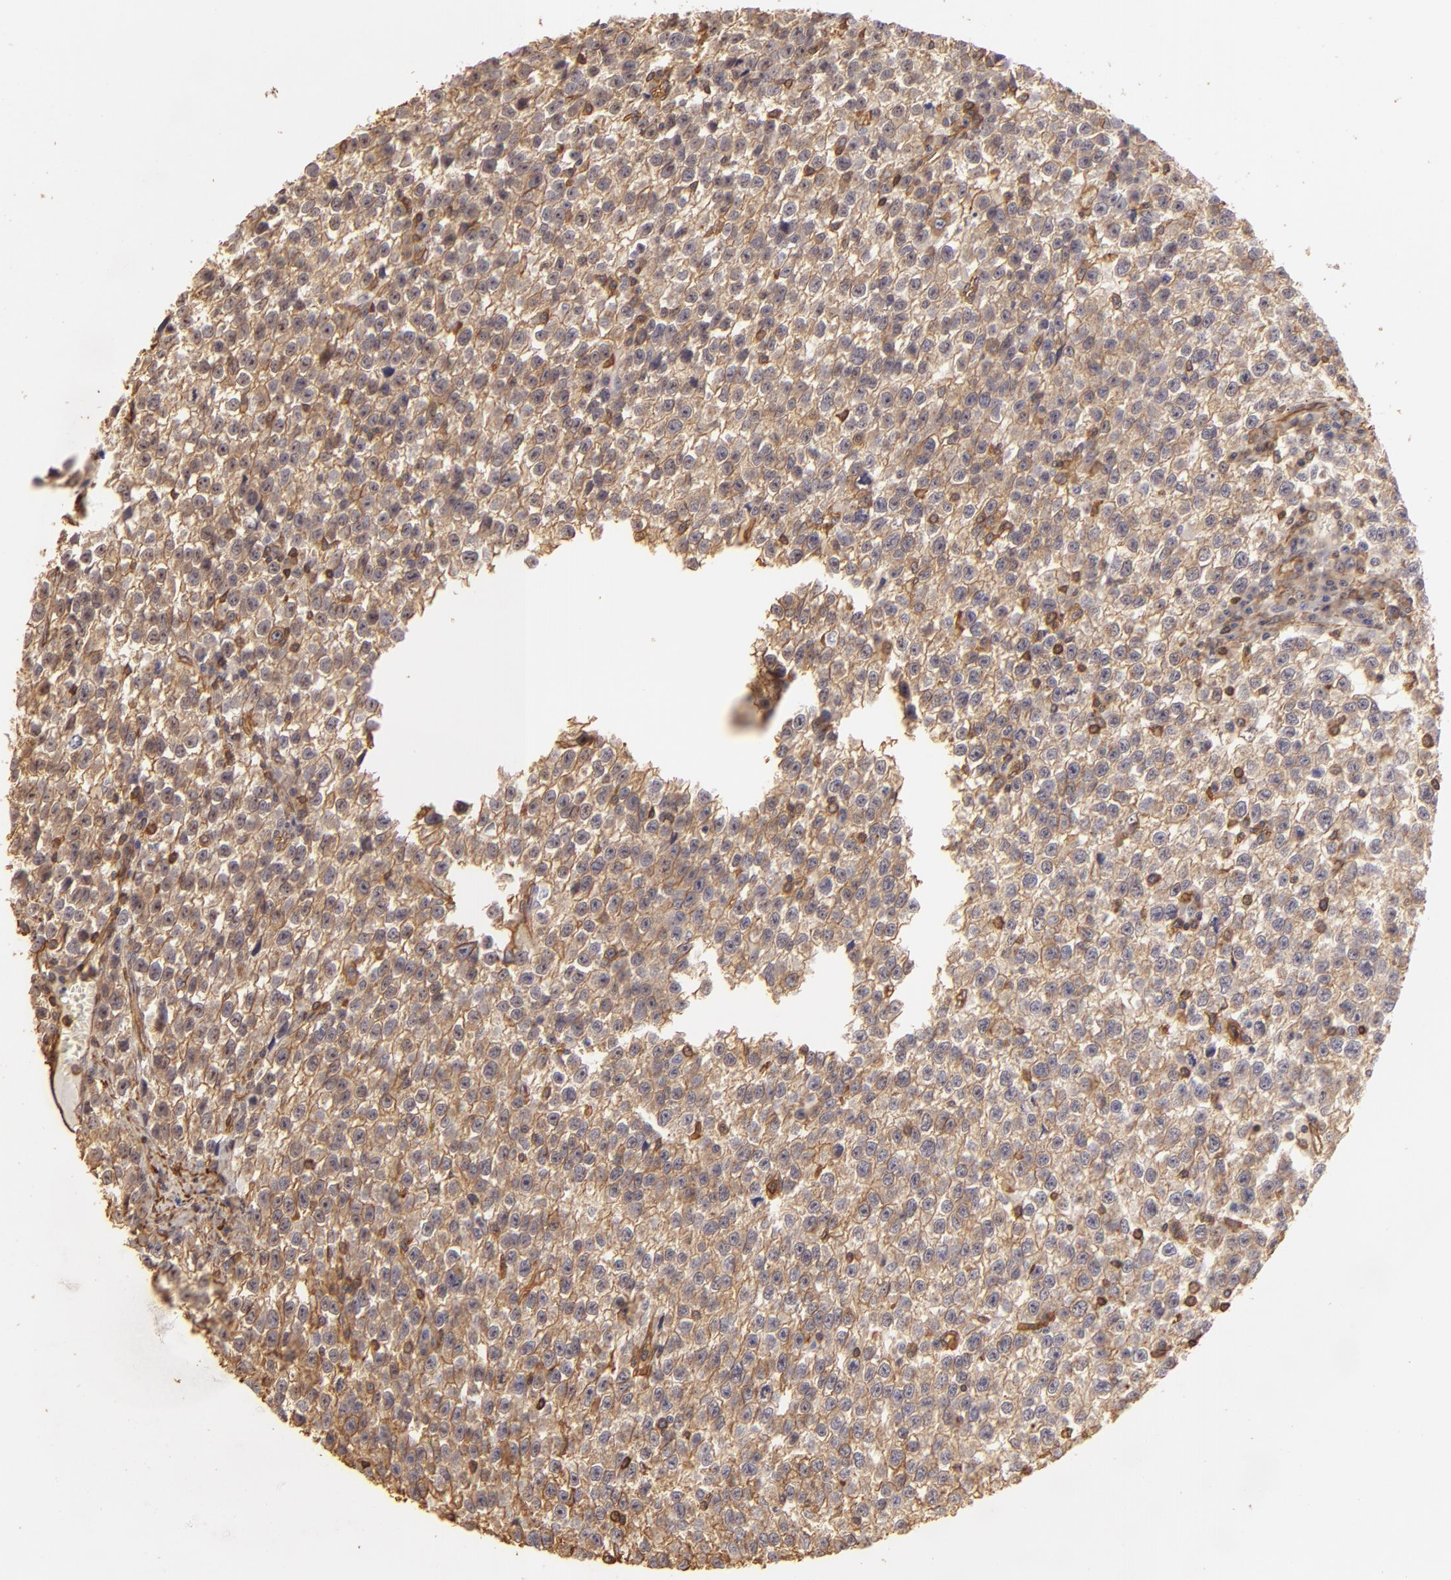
{"staining": {"intensity": "weak", "quantity": ">75%", "location": "cytoplasmic/membranous"}, "tissue": "testis cancer", "cell_type": "Tumor cells", "image_type": "cancer", "snomed": [{"axis": "morphology", "description": "Seminoma, NOS"}, {"axis": "topography", "description": "Testis"}], "caption": "Testis cancer stained with DAB (3,3'-diaminobenzidine) IHC shows low levels of weak cytoplasmic/membranous expression in about >75% of tumor cells.", "gene": "HSPB6", "patient": {"sex": "male", "age": 35}}